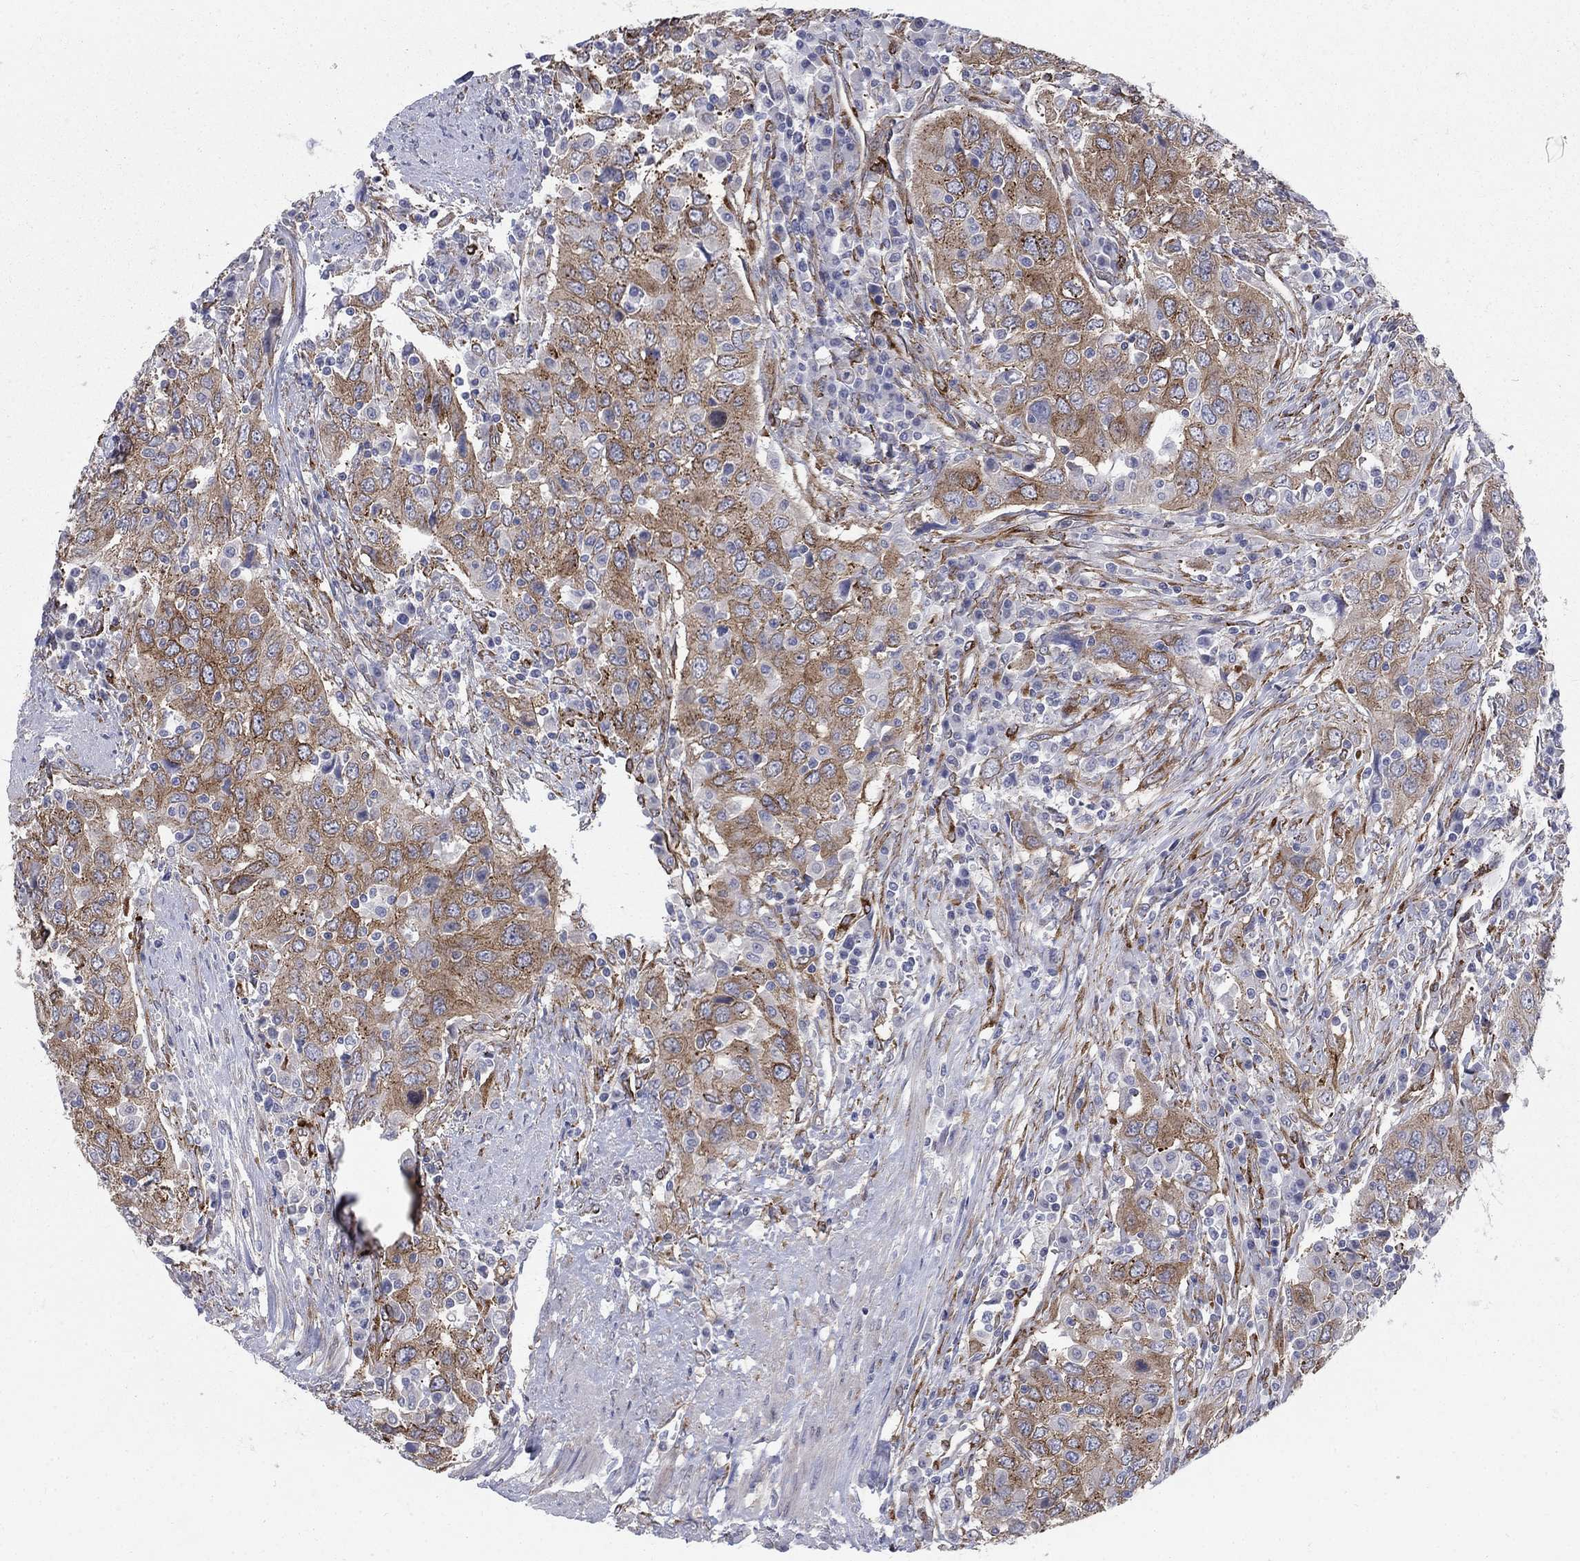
{"staining": {"intensity": "moderate", "quantity": "25%-75%", "location": "cytoplasmic/membranous"}, "tissue": "urothelial cancer", "cell_type": "Tumor cells", "image_type": "cancer", "snomed": [{"axis": "morphology", "description": "Urothelial carcinoma, High grade"}, {"axis": "topography", "description": "Urinary bladder"}], "caption": "Urothelial cancer stained with a protein marker displays moderate staining in tumor cells.", "gene": "SEPTIN8", "patient": {"sex": "male", "age": 76}}